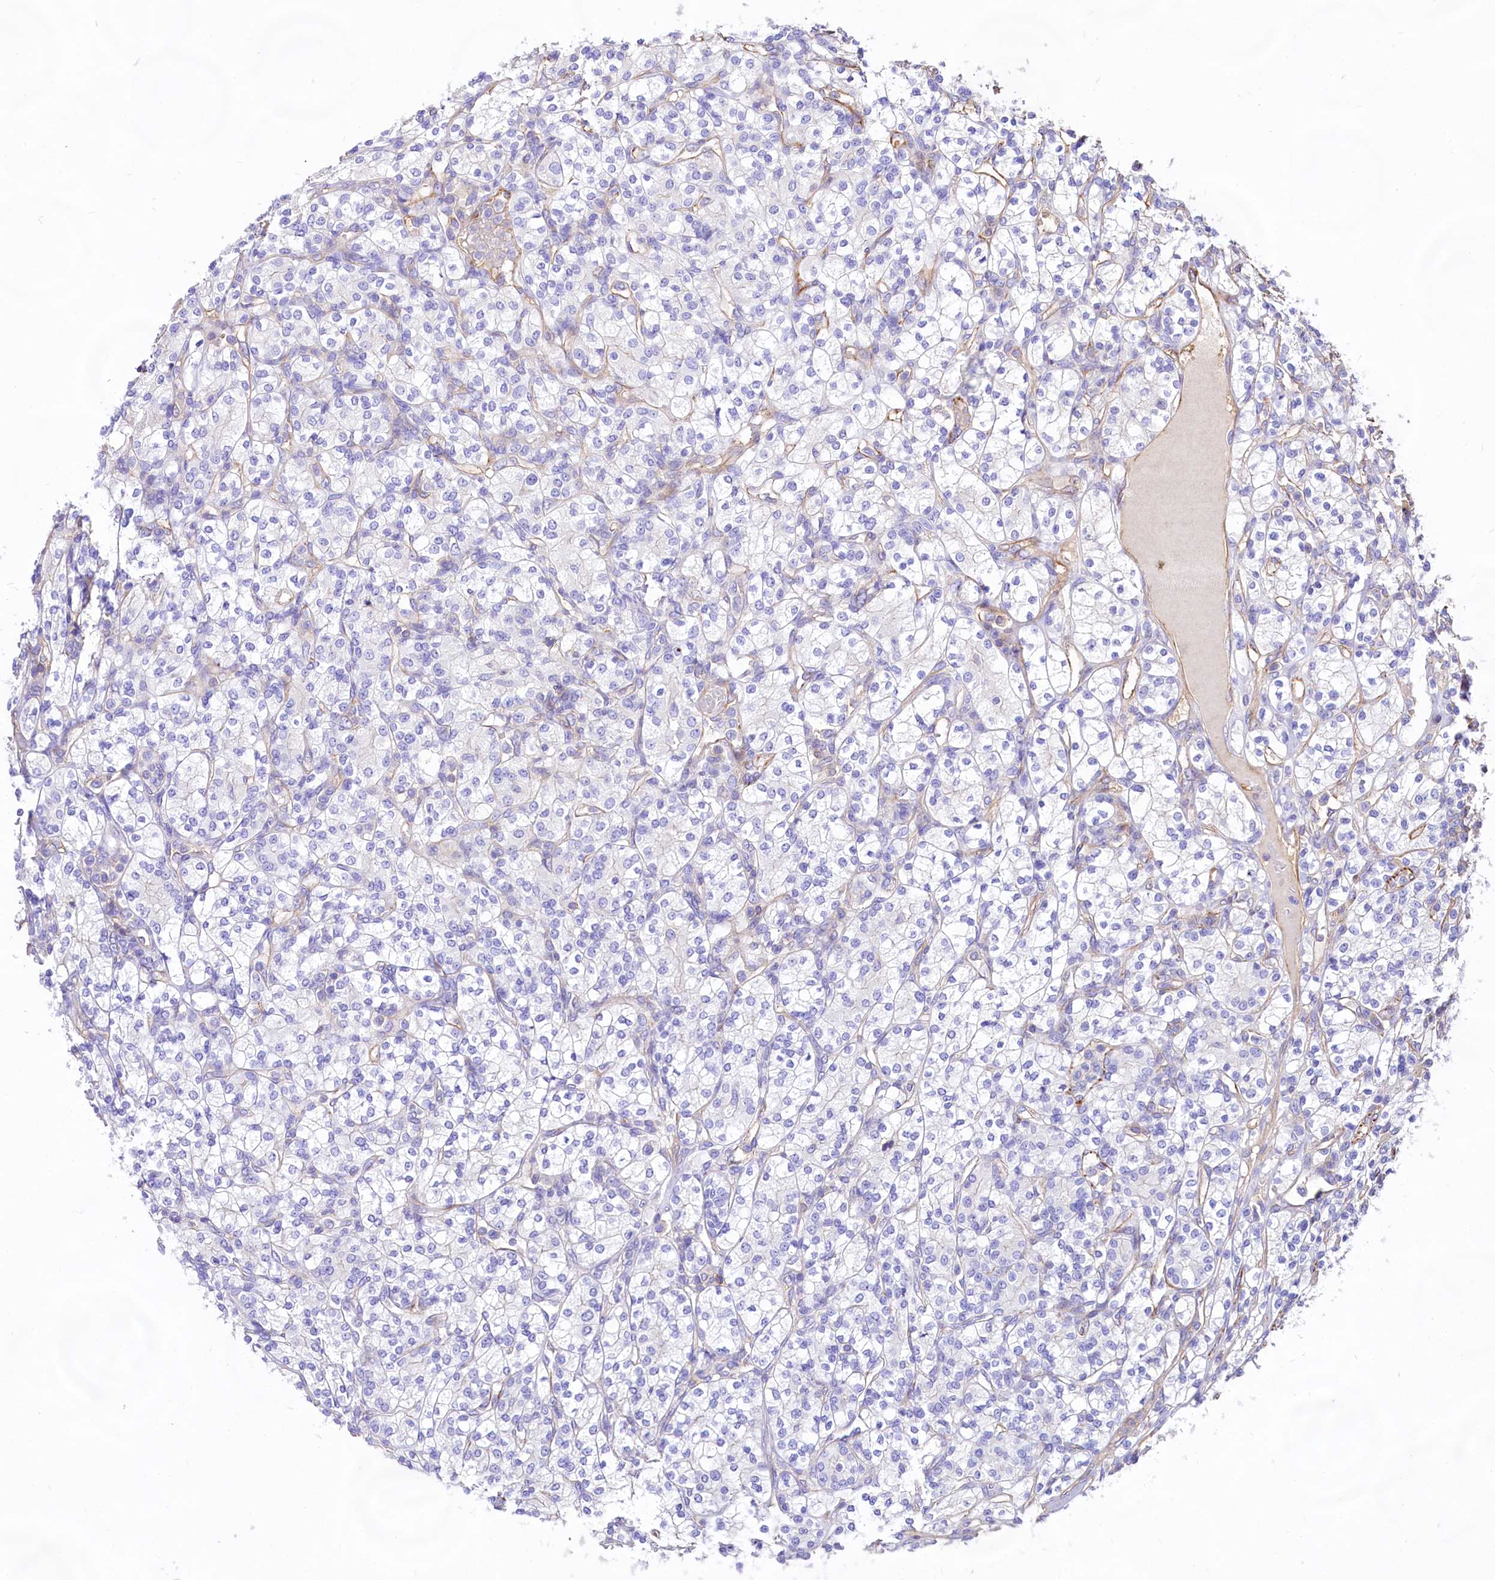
{"staining": {"intensity": "negative", "quantity": "none", "location": "none"}, "tissue": "renal cancer", "cell_type": "Tumor cells", "image_type": "cancer", "snomed": [{"axis": "morphology", "description": "Adenocarcinoma, NOS"}, {"axis": "topography", "description": "Kidney"}], "caption": "Immunohistochemistry of human renal adenocarcinoma displays no expression in tumor cells.", "gene": "CD99", "patient": {"sex": "male", "age": 77}}